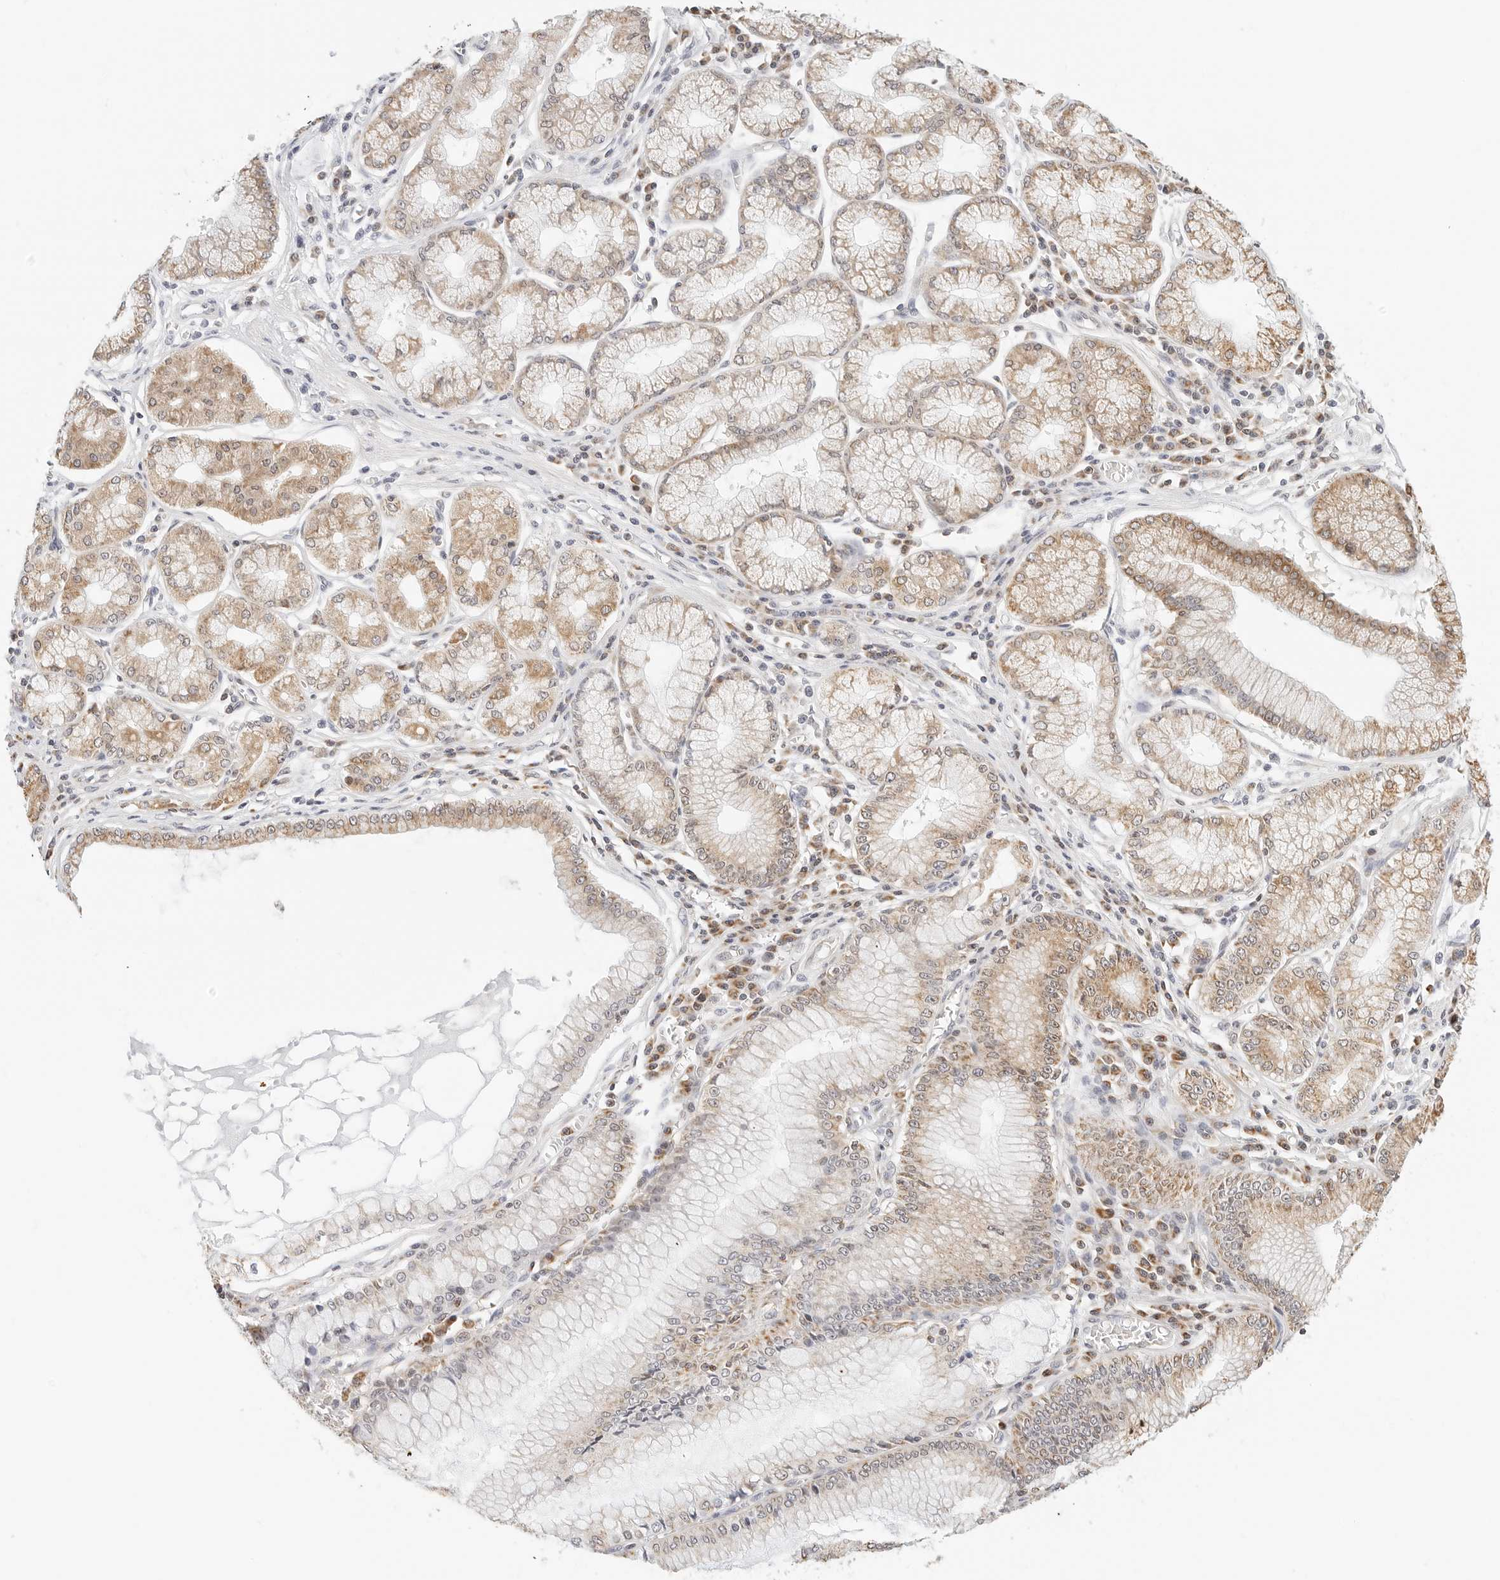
{"staining": {"intensity": "moderate", "quantity": "25%-75%", "location": "cytoplasmic/membranous"}, "tissue": "stomach cancer", "cell_type": "Tumor cells", "image_type": "cancer", "snomed": [{"axis": "morphology", "description": "Adenocarcinoma, NOS"}, {"axis": "topography", "description": "Stomach"}], "caption": "Stomach adenocarcinoma stained with a brown dye displays moderate cytoplasmic/membranous positive positivity in about 25%-75% of tumor cells.", "gene": "ATL1", "patient": {"sex": "male", "age": 59}}